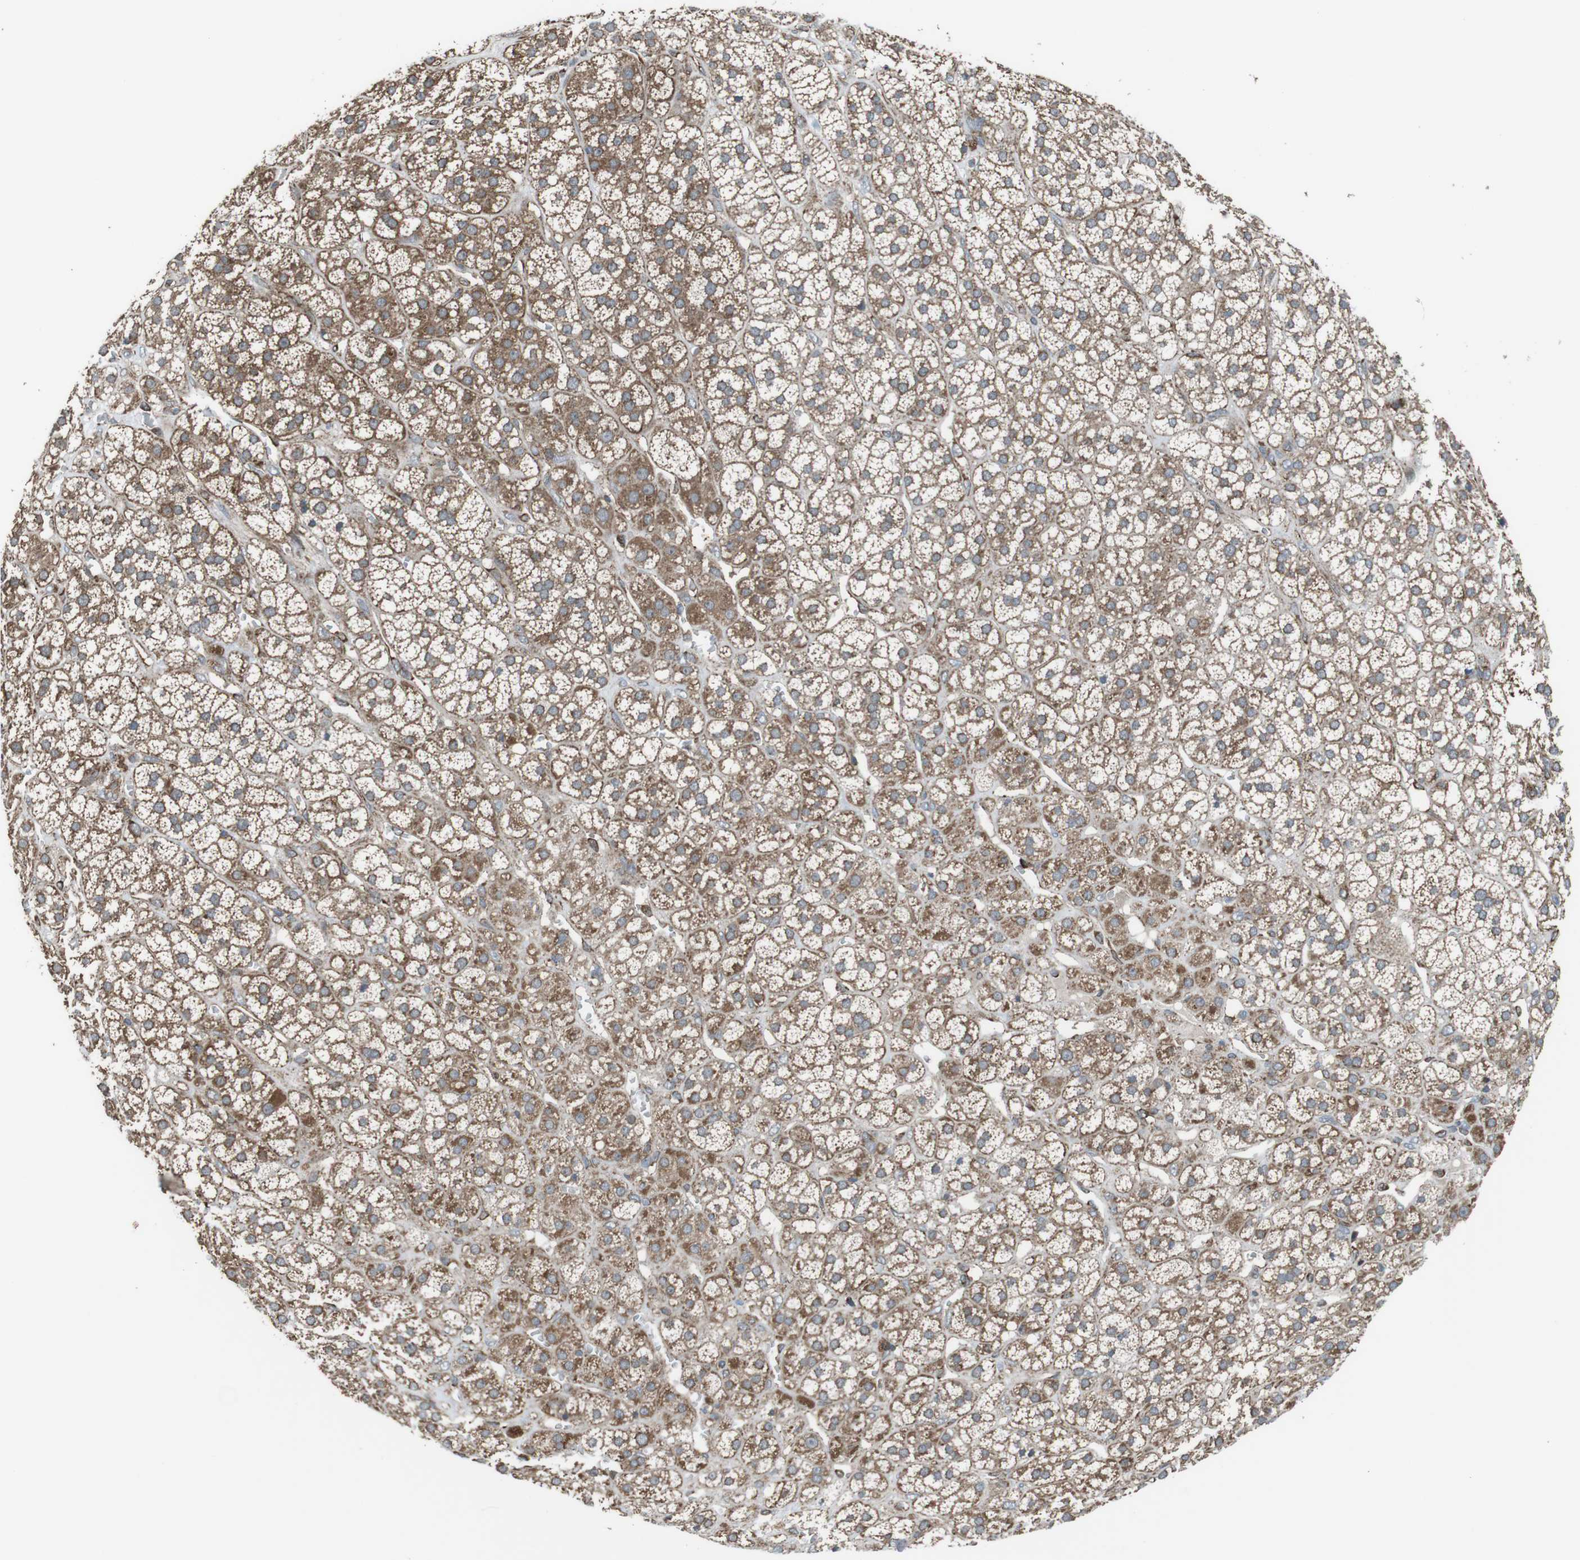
{"staining": {"intensity": "moderate", "quantity": ">75%", "location": "cytoplasmic/membranous"}, "tissue": "adrenal gland", "cell_type": "Glandular cells", "image_type": "normal", "snomed": [{"axis": "morphology", "description": "Normal tissue, NOS"}, {"axis": "topography", "description": "Adrenal gland"}], "caption": "Immunohistochemistry image of unremarkable adrenal gland: human adrenal gland stained using IHC exhibits medium levels of moderate protein expression localized specifically in the cytoplasmic/membranous of glandular cells, appearing as a cytoplasmic/membranous brown color.", "gene": "GIMAP8", "patient": {"sex": "male", "age": 56}}